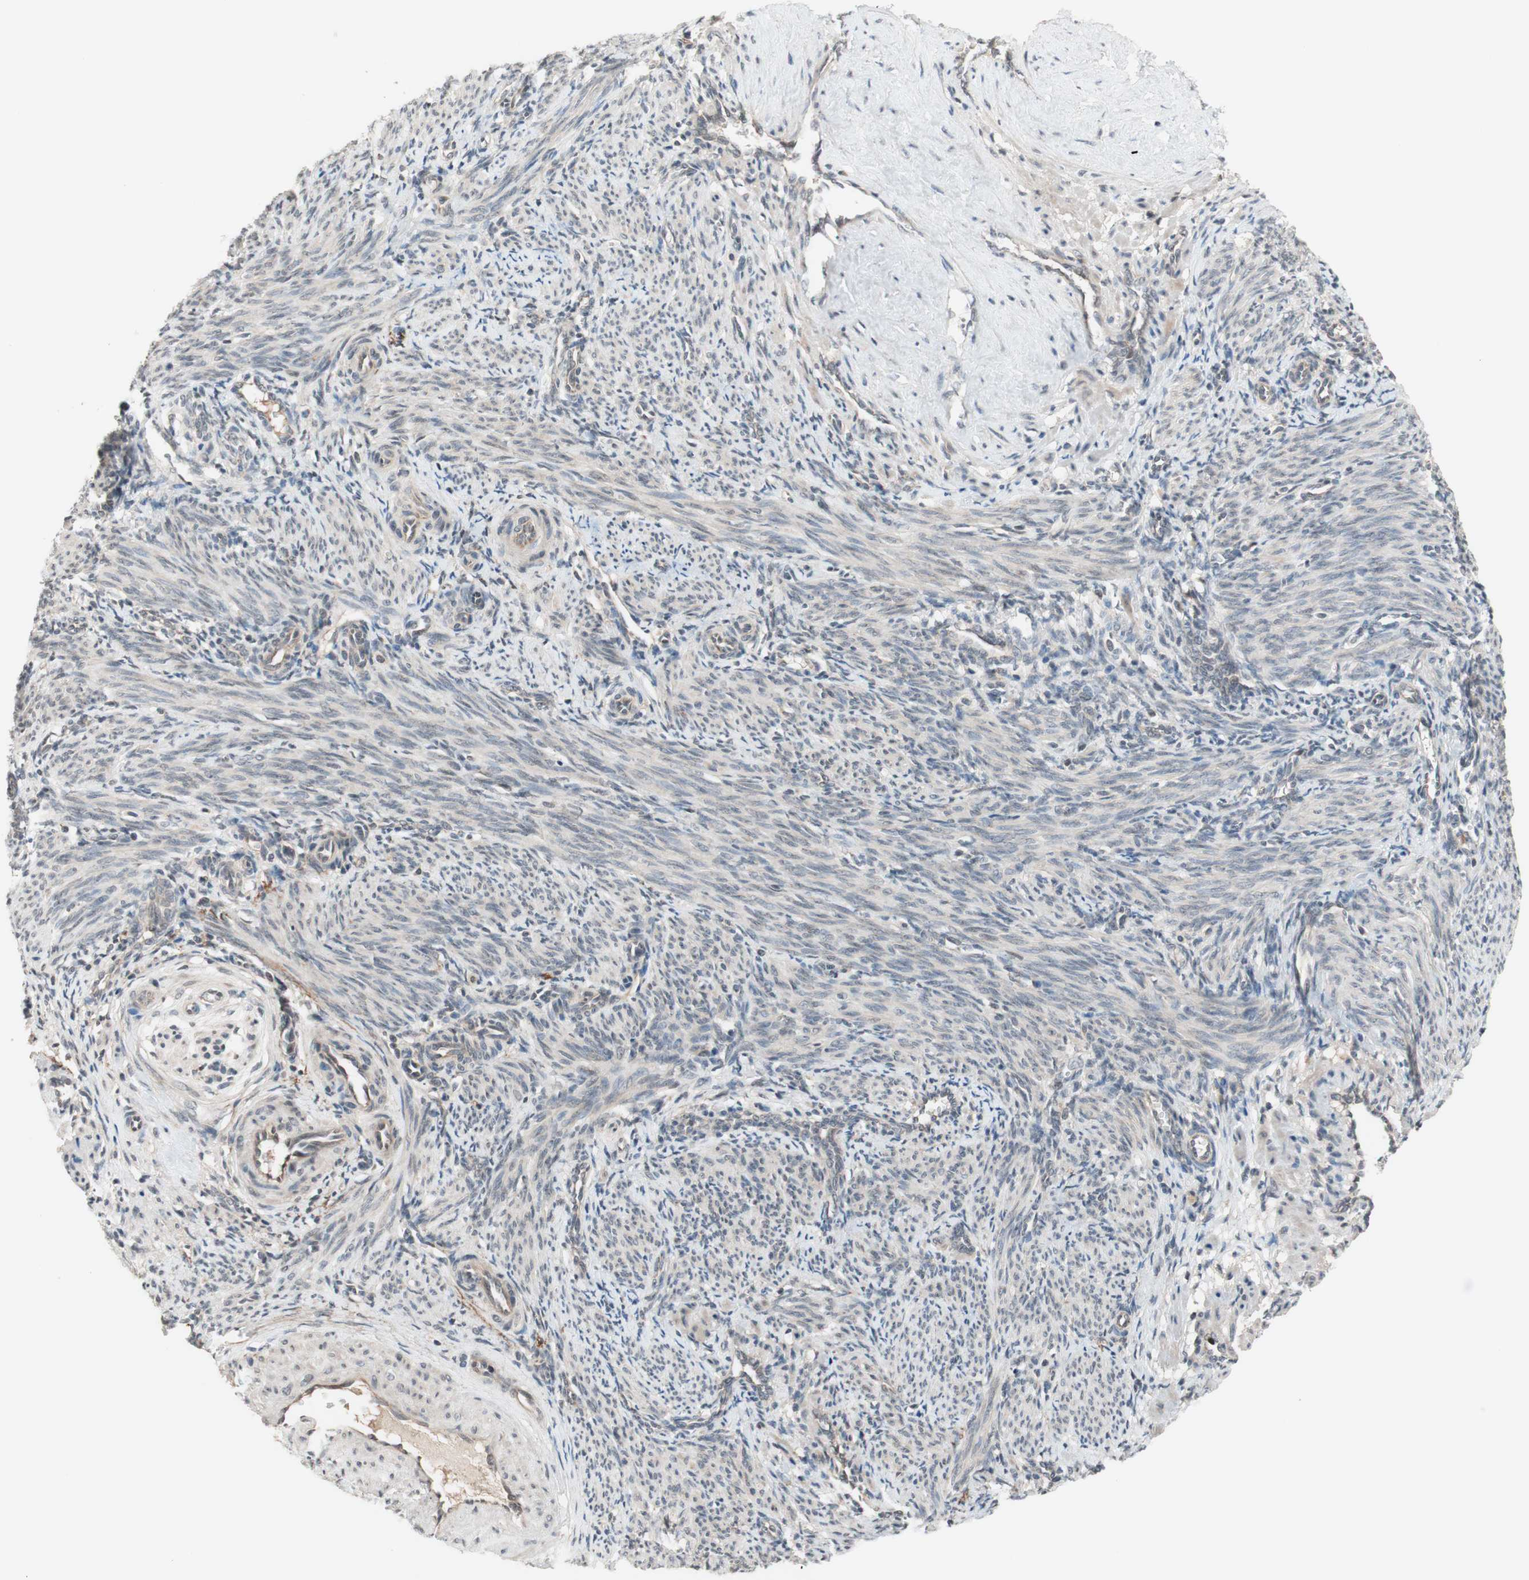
{"staining": {"intensity": "weak", "quantity": "<25%", "location": "cytoplasmic/membranous"}, "tissue": "smooth muscle", "cell_type": "Smooth muscle cells", "image_type": "normal", "snomed": [{"axis": "morphology", "description": "Normal tissue, NOS"}, {"axis": "topography", "description": "Endometrium"}], "caption": "Micrograph shows no protein staining in smooth muscle cells of unremarkable smooth muscle. Nuclei are stained in blue.", "gene": "CD55", "patient": {"sex": "female", "age": 33}}